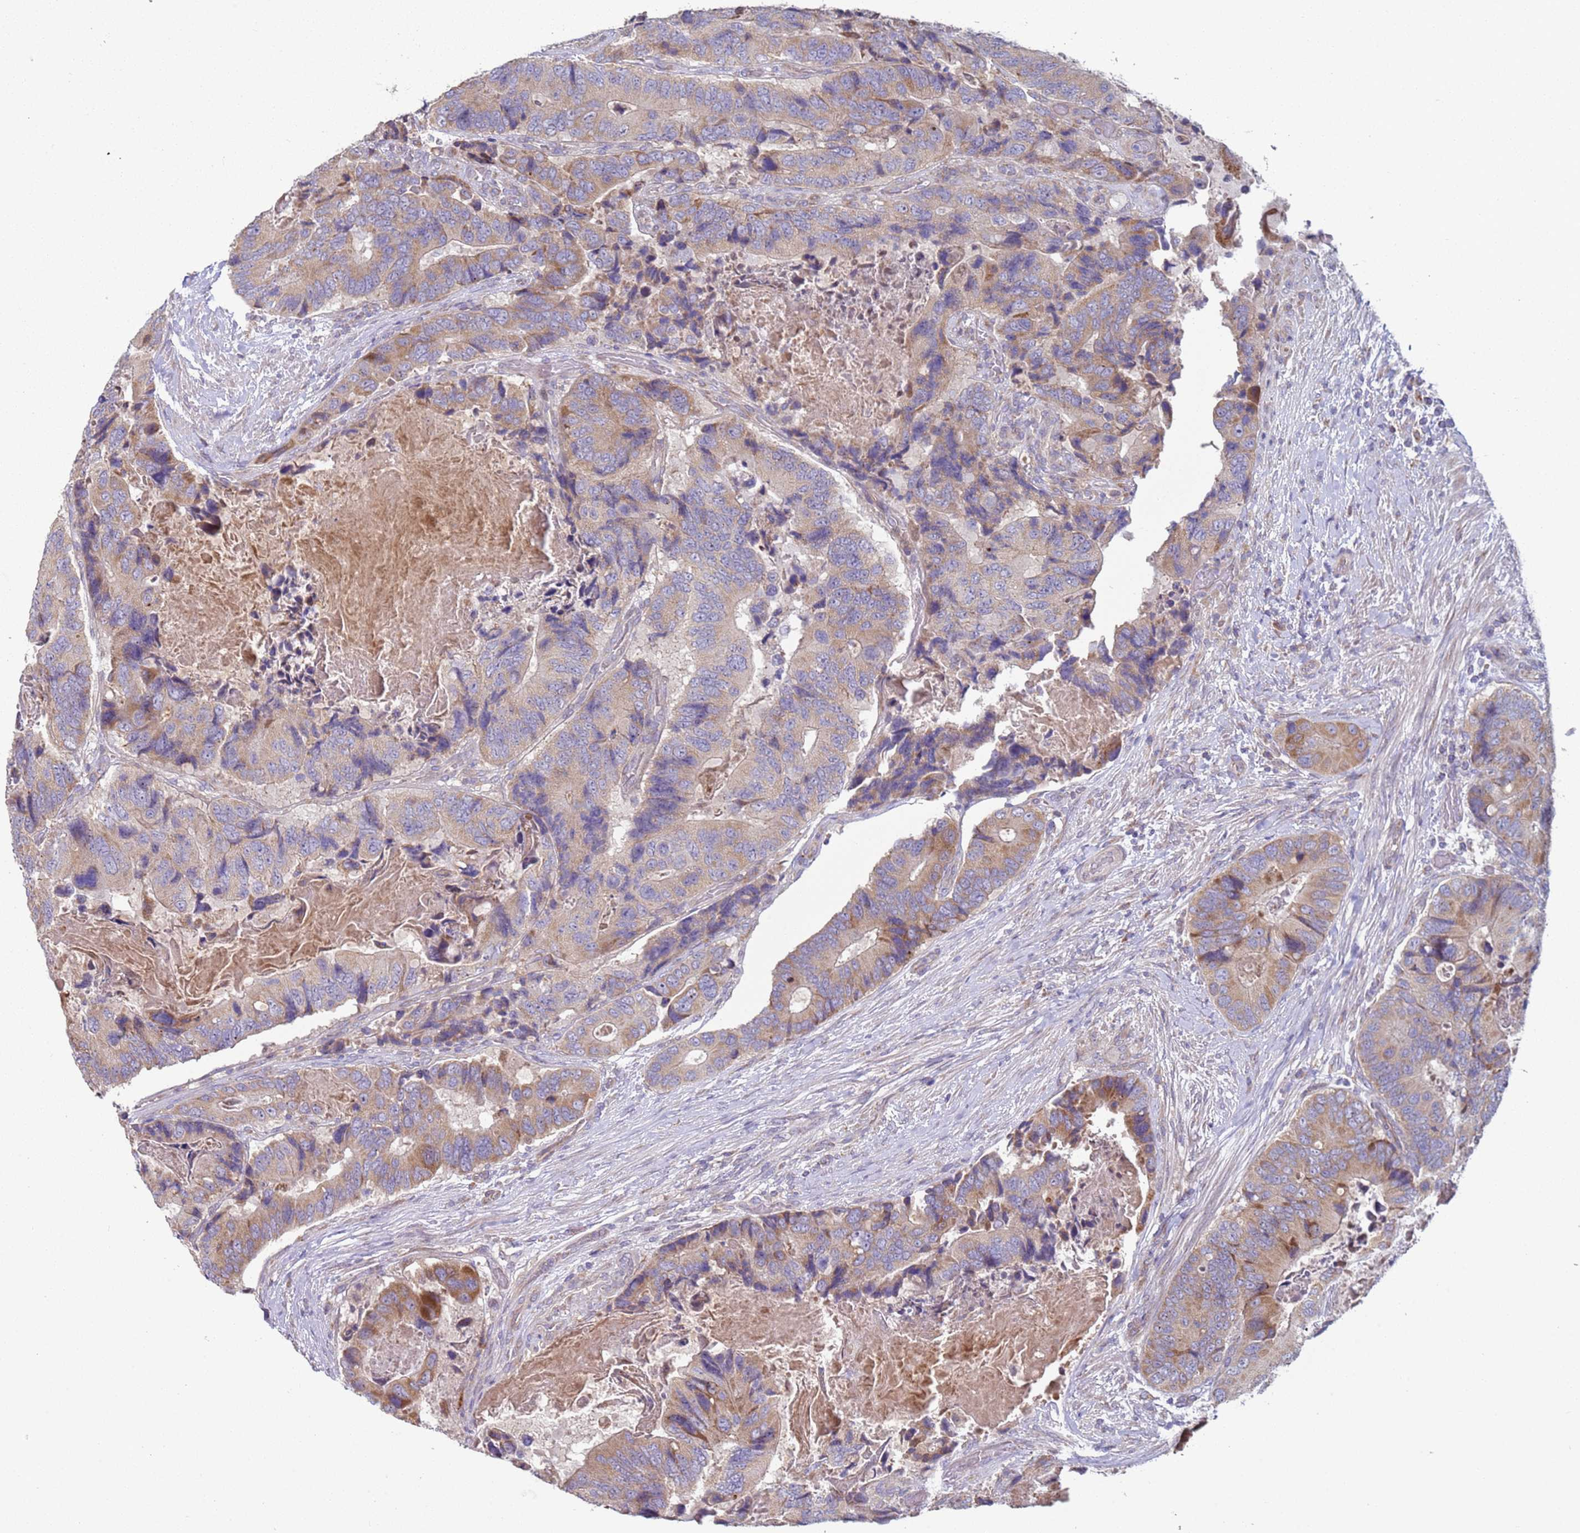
{"staining": {"intensity": "moderate", "quantity": "25%-75%", "location": "cytoplasmic/membranous"}, "tissue": "colorectal cancer", "cell_type": "Tumor cells", "image_type": "cancer", "snomed": [{"axis": "morphology", "description": "Adenocarcinoma, NOS"}, {"axis": "topography", "description": "Colon"}], "caption": "Protein expression analysis of human colorectal adenocarcinoma reveals moderate cytoplasmic/membranous expression in approximately 25%-75% of tumor cells. Immunohistochemistry stains the protein in brown and the nuclei are stained blue.", "gene": "DIP2B", "patient": {"sex": "male", "age": 84}}